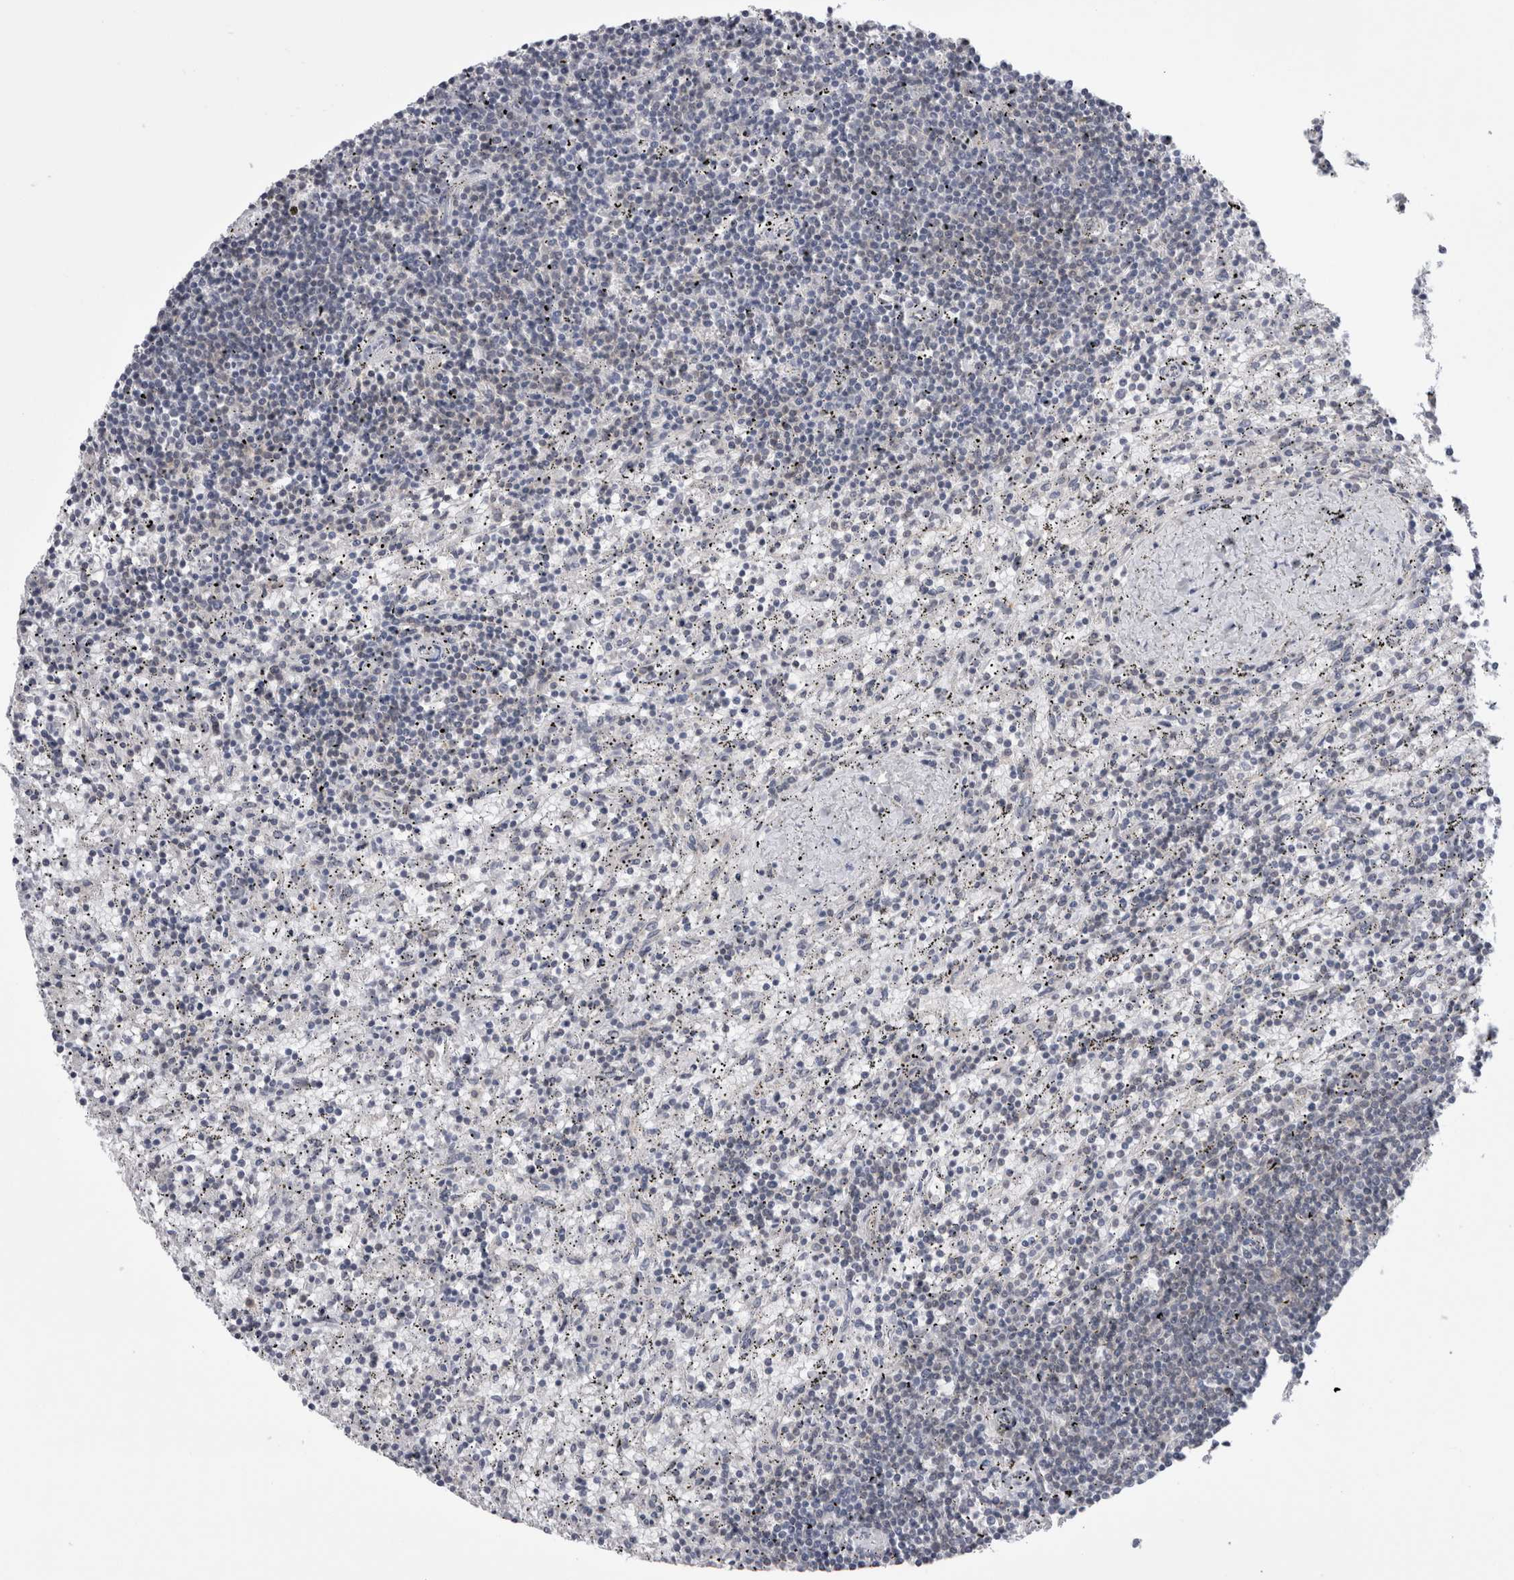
{"staining": {"intensity": "negative", "quantity": "none", "location": "none"}, "tissue": "lymphoma", "cell_type": "Tumor cells", "image_type": "cancer", "snomed": [{"axis": "morphology", "description": "Malignant lymphoma, non-Hodgkin's type, Low grade"}, {"axis": "topography", "description": "Spleen"}], "caption": "There is no significant positivity in tumor cells of lymphoma. (Immunohistochemistry (ihc), brightfield microscopy, high magnification).", "gene": "API5", "patient": {"sex": "male", "age": 76}}